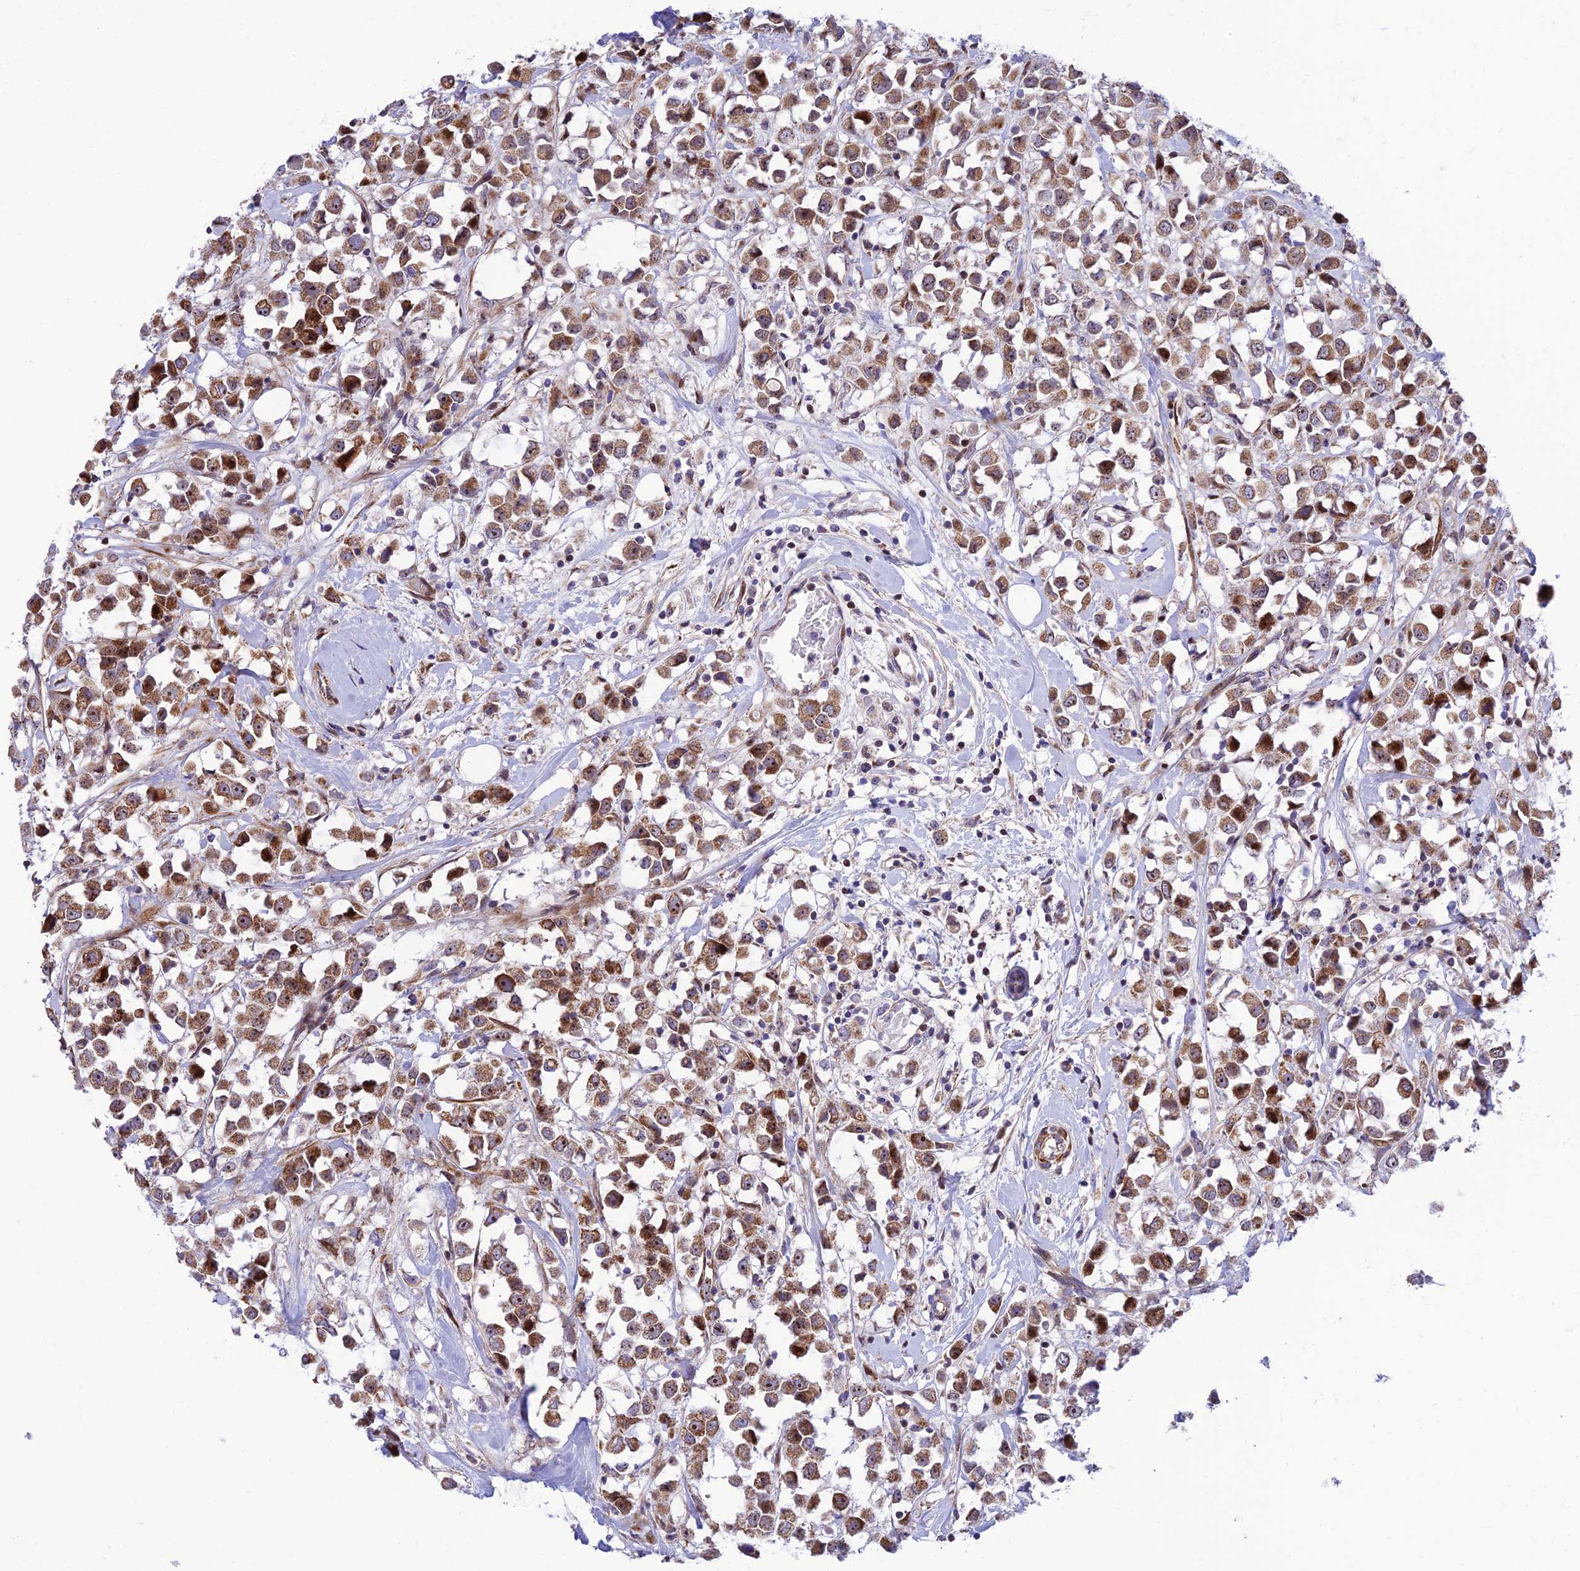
{"staining": {"intensity": "moderate", "quantity": ">75%", "location": "cytoplasmic/membranous"}, "tissue": "breast cancer", "cell_type": "Tumor cells", "image_type": "cancer", "snomed": [{"axis": "morphology", "description": "Duct carcinoma"}, {"axis": "topography", "description": "Breast"}], "caption": "Breast intraductal carcinoma stained with a protein marker shows moderate staining in tumor cells.", "gene": "KBTBD7", "patient": {"sex": "female", "age": 61}}